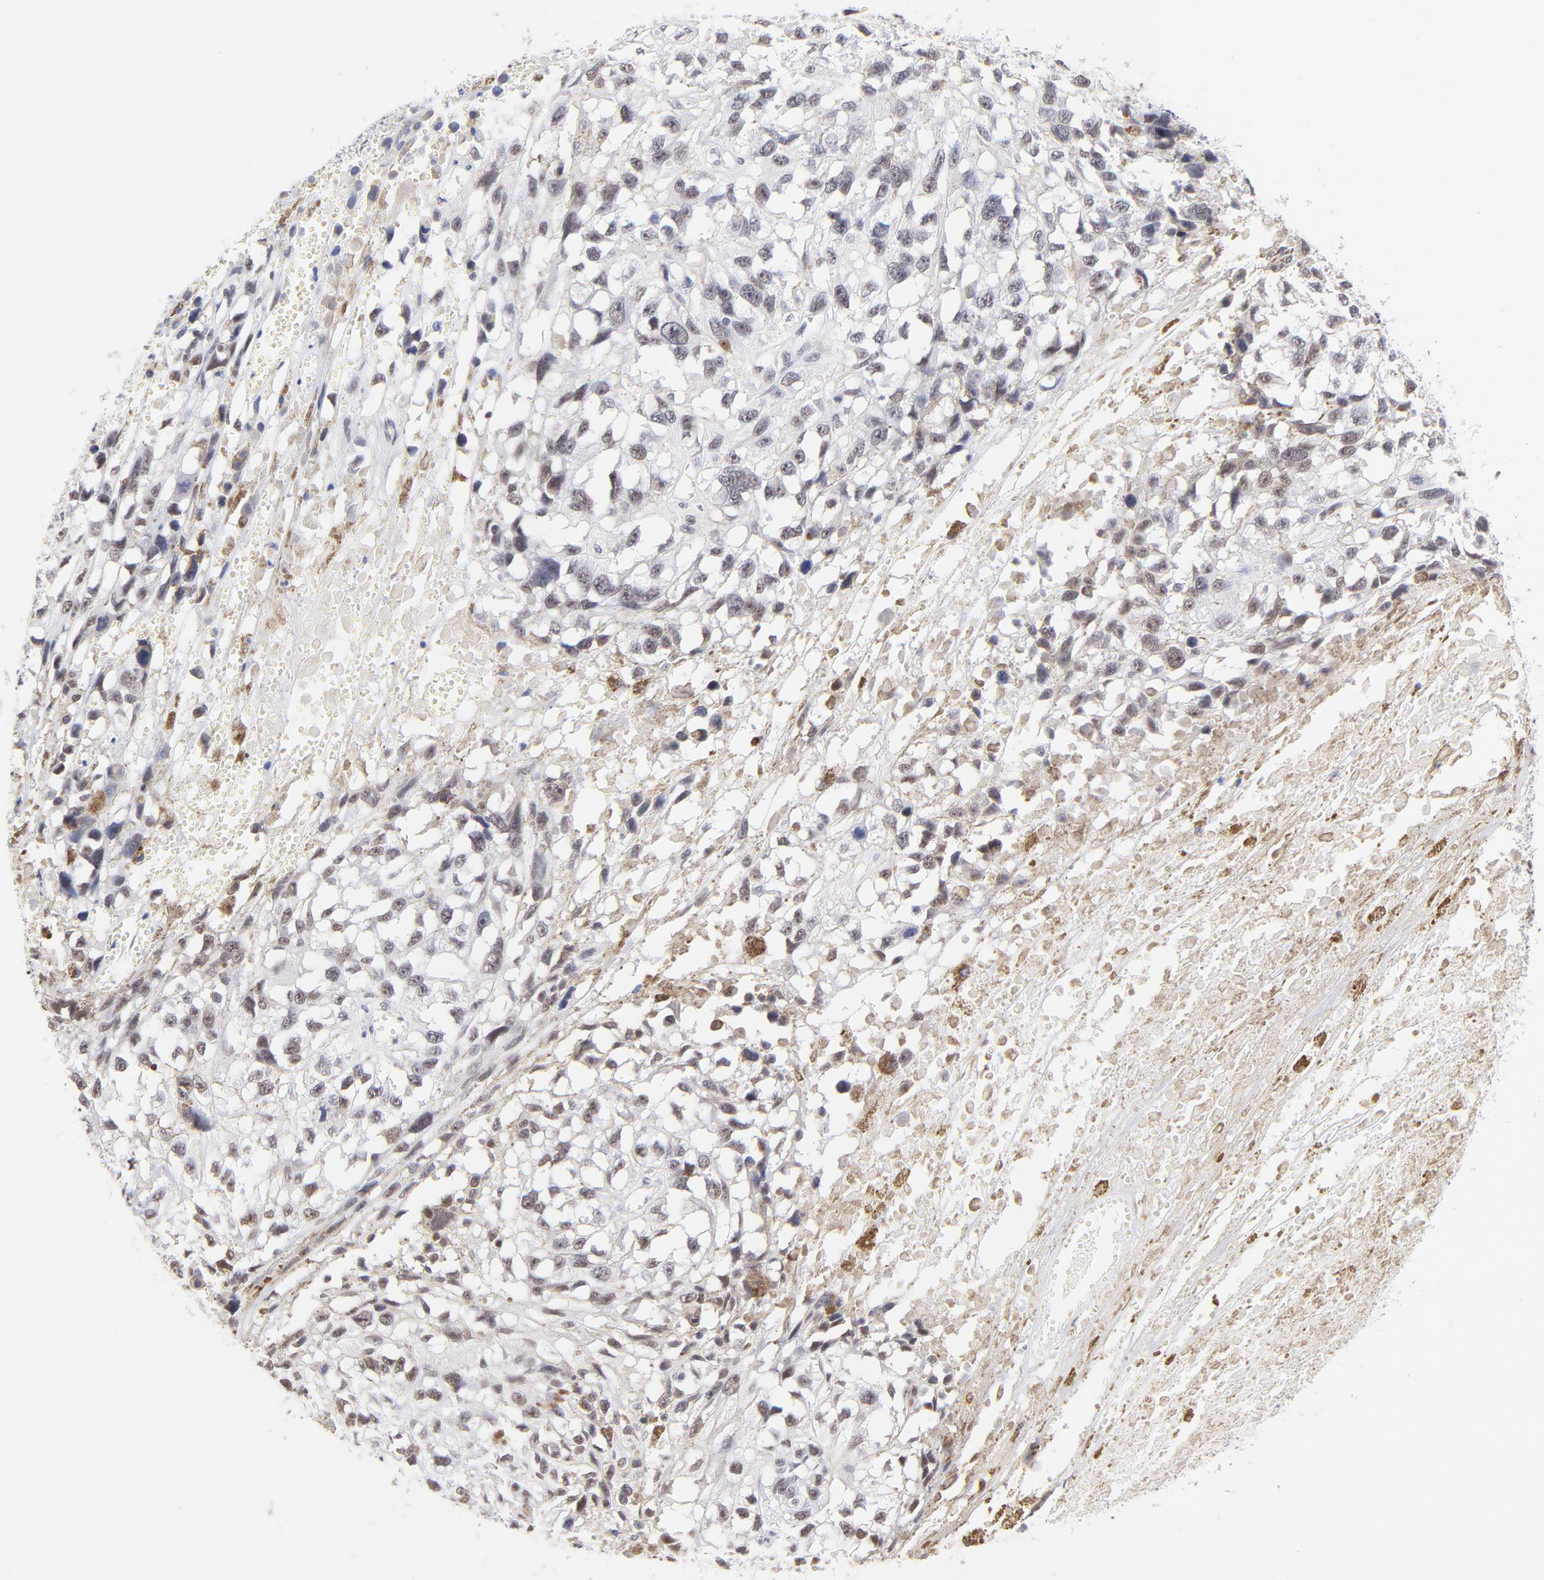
{"staining": {"intensity": "weak", "quantity": "<25%", "location": "nuclear"}, "tissue": "melanoma", "cell_type": "Tumor cells", "image_type": "cancer", "snomed": [{"axis": "morphology", "description": "Malignant melanoma, Metastatic site"}, {"axis": "topography", "description": "Lymph node"}], "caption": "Immunohistochemistry (IHC) image of neoplastic tissue: human malignant melanoma (metastatic site) stained with DAB demonstrates no significant protein positivity in tumor cells.", "gene": "ZNF74", "patient": {"sex": "male", "age": 59}}